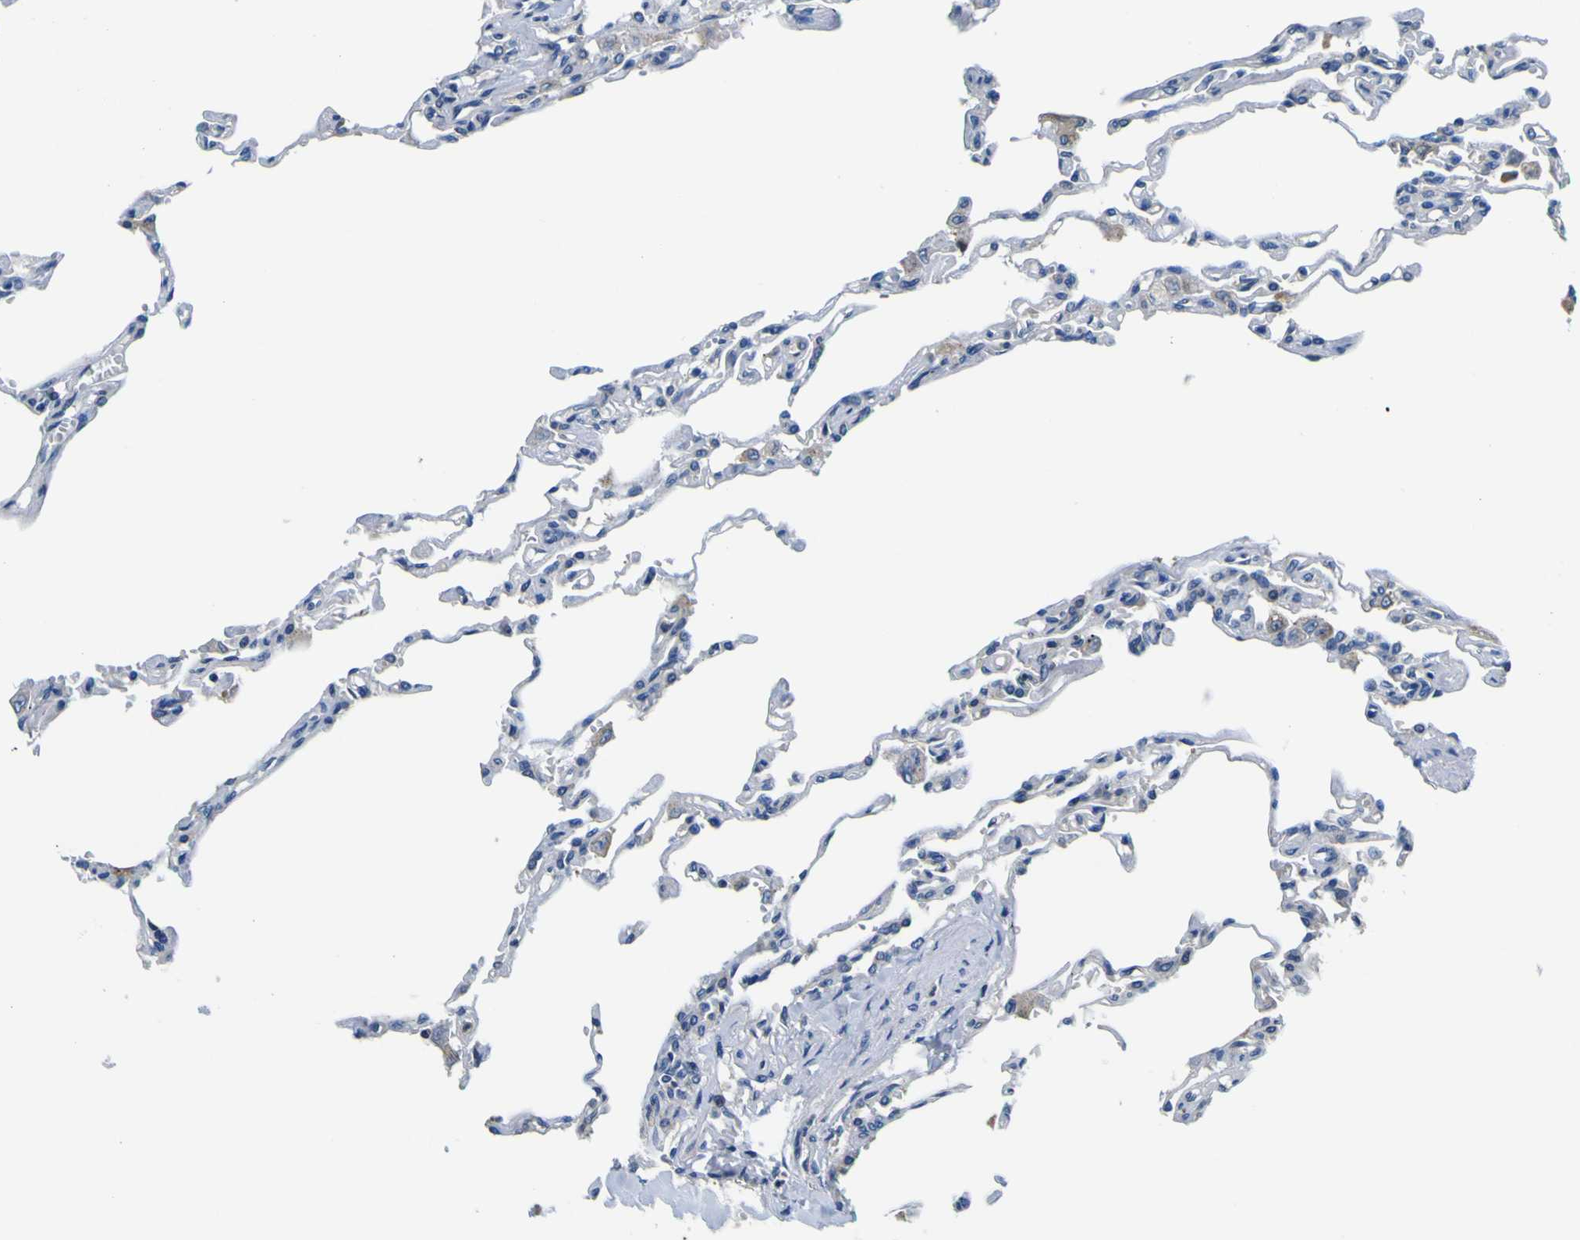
{"staining": {"intensity": "moderate", "quantity": "<25%", "location": "cytoplasmic/membranous"}, "tissue": "lung", "cell_type": "Alveolar cells", "image_type": "normal", "snomed": [{"axis": "morphology", "description": "Normal tissue, NOS"}, {"axis": "topography", "description": "Lung"}], "caption": "IHC image of normal lung stained for a protein (brown), which displays low levels of moderate cytoplasmic/membranous positivity in approximately <25% of alveolar cells.", "gene": "CLSTN1", "patient": {"sex": "male", "age": 21}}